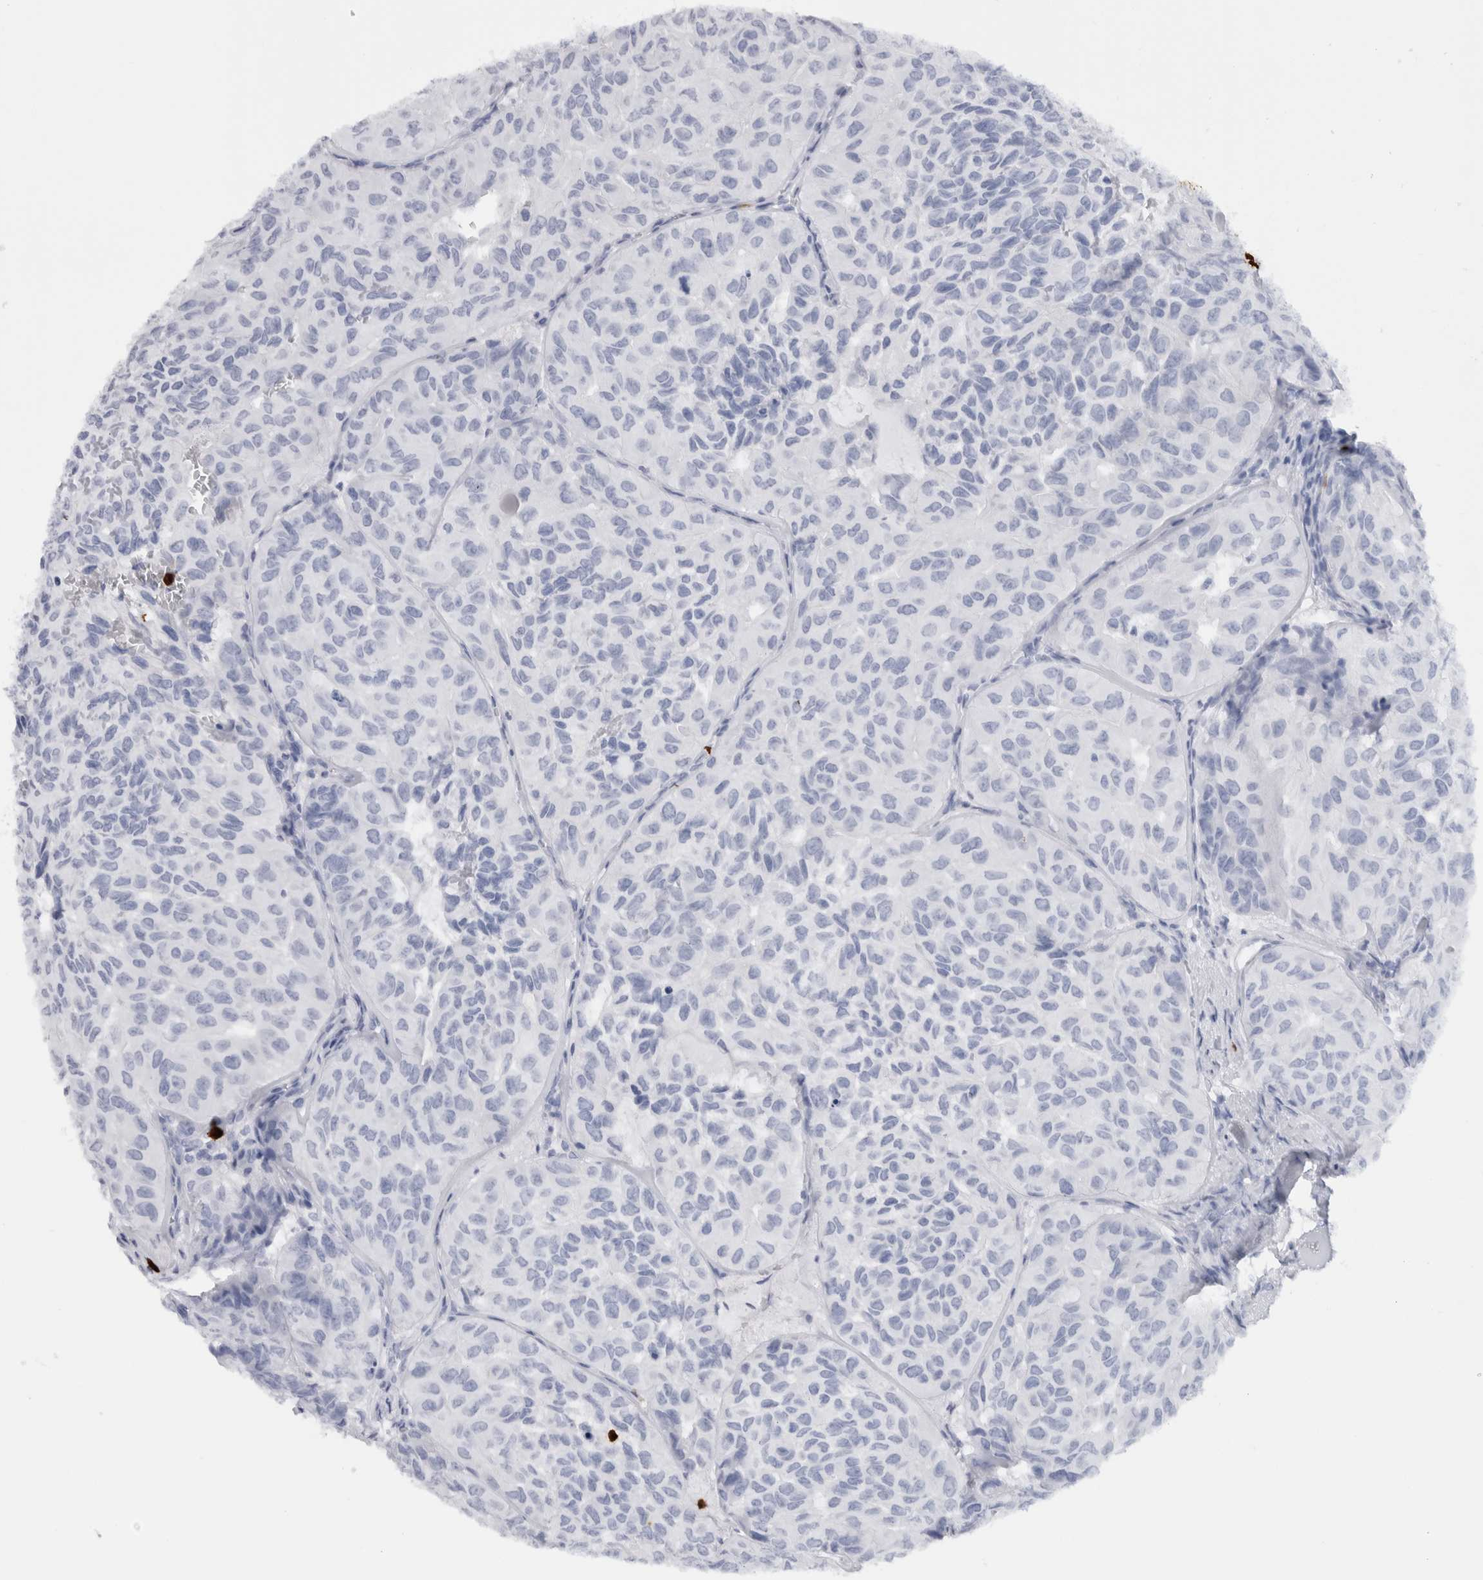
{"staining": {"intensity": "negative", "quantity": "none", "location": "none"}, "tissue": "head and neck cancer", "cell_type": "Tumor cells", "image_type": "cancer", "snomed": [{"axis": "morphology", "description": "Adenocarcinoma, NOS"}, {"axis": "topography", "description": "Salivary gland, NOS"}, {"axis": "topography", "description": "Head-Neck"}], "caption": "IHC image of head and neck cancer (adenocarcinoma) stained for a protein (brown), which reveals no staining in tumor cells.", "gene": "S100A8", "patient": {"sex": "female", "age": 76}}